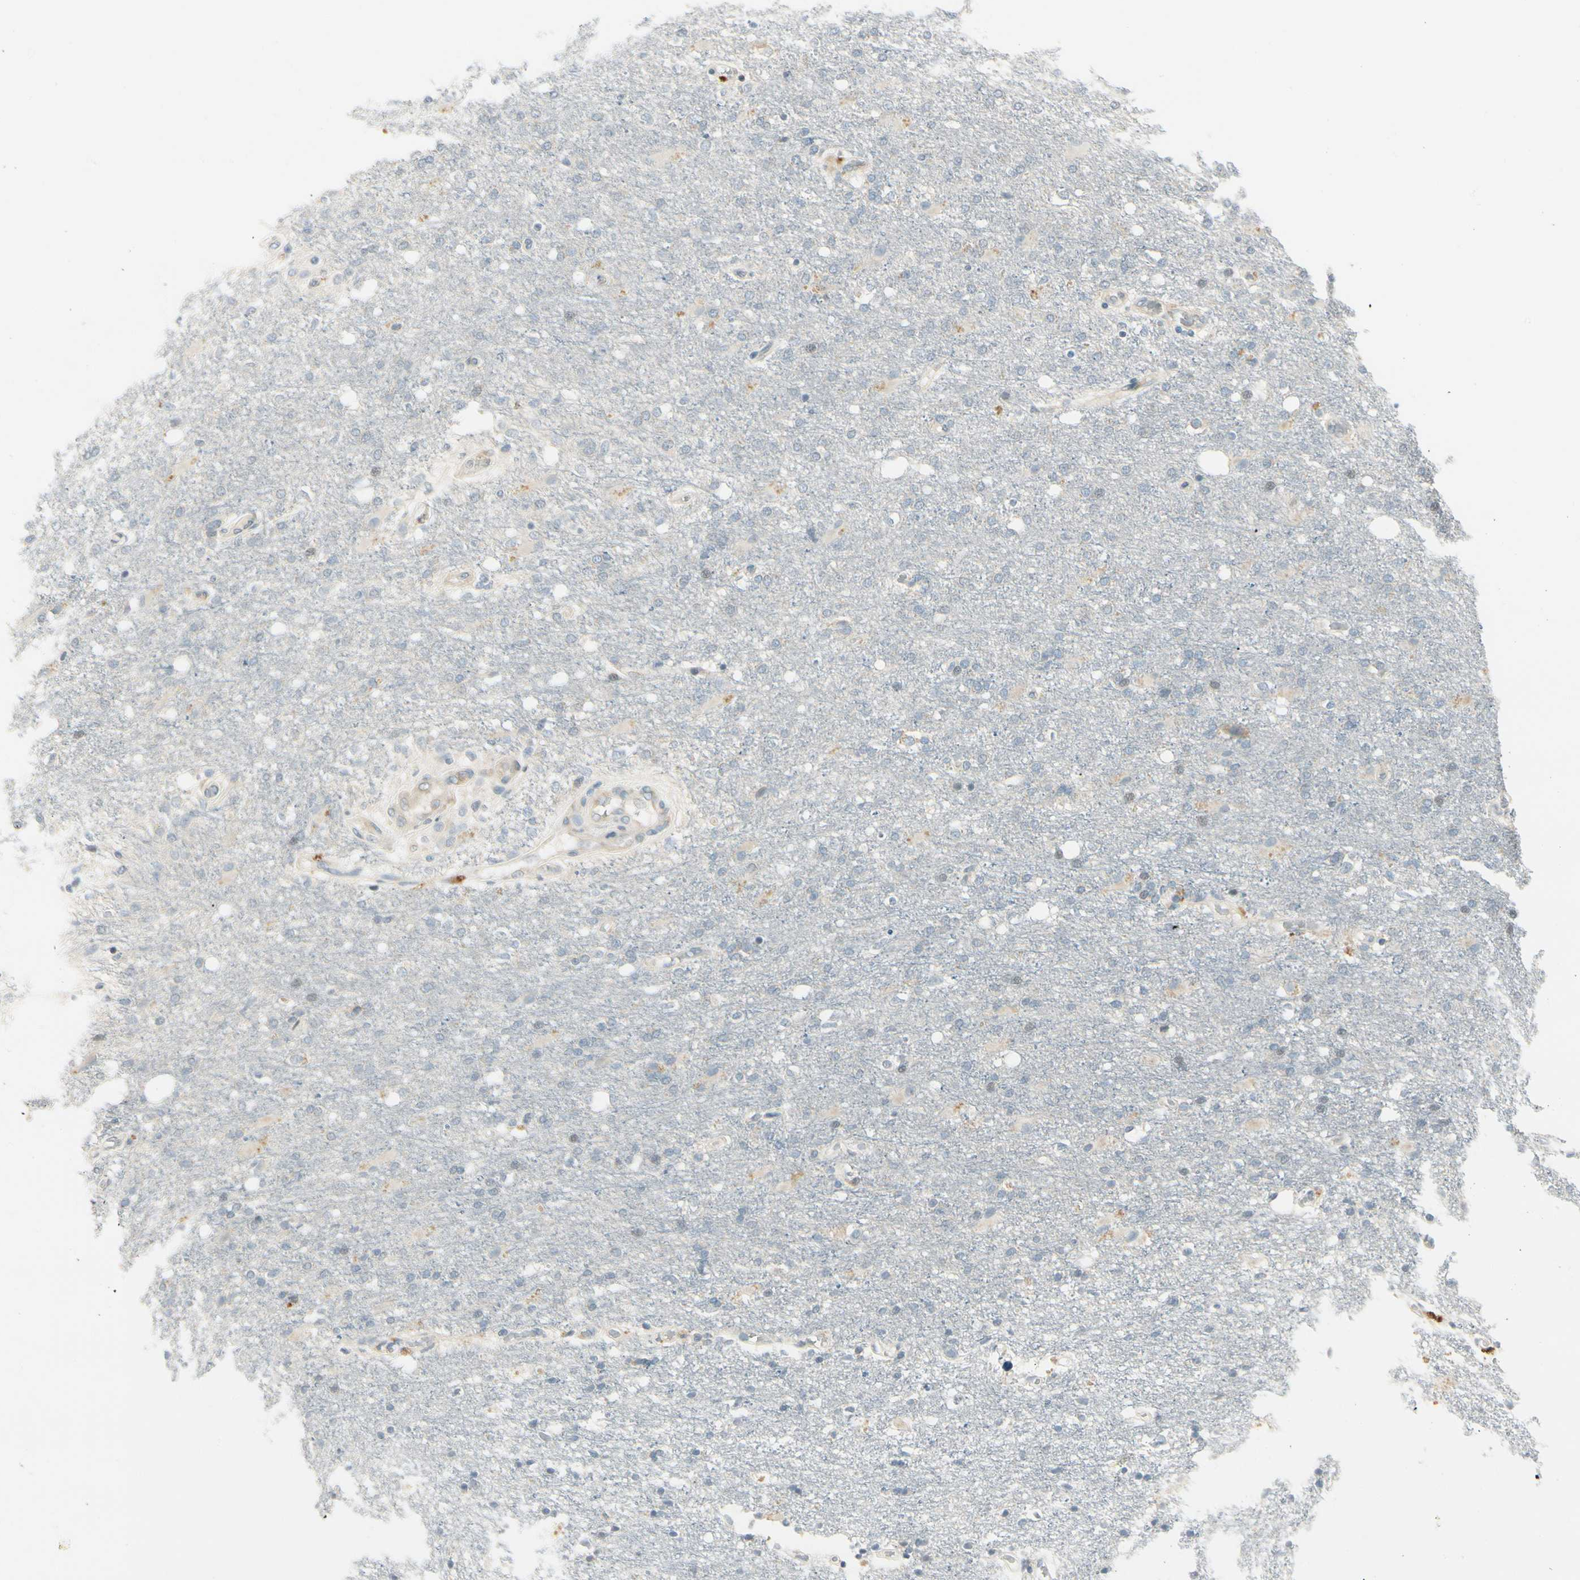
{"staining": {"intensity": "weak", "quantity": "<25%", "location": "cytoplasmic/membranous"}, "tissue": "glioma", "cell_type": "Tumor cells", "image_type": "cancer", "snomed": [{"axis": "morphology", "description": "Normal tissue, NOS"}, {"axis": "morphology", "description": "Glioma, malignant, High grade"}, {"axis": "topography", "description": "Cerebral cortex"}], "caption": "High power microscopy micrograph of an immunohistochemistry image of glioma, revealing no significant positivity in tumor cells.", "gene": "MANSC1", "patient": {"sex": "male", "age": 77}}